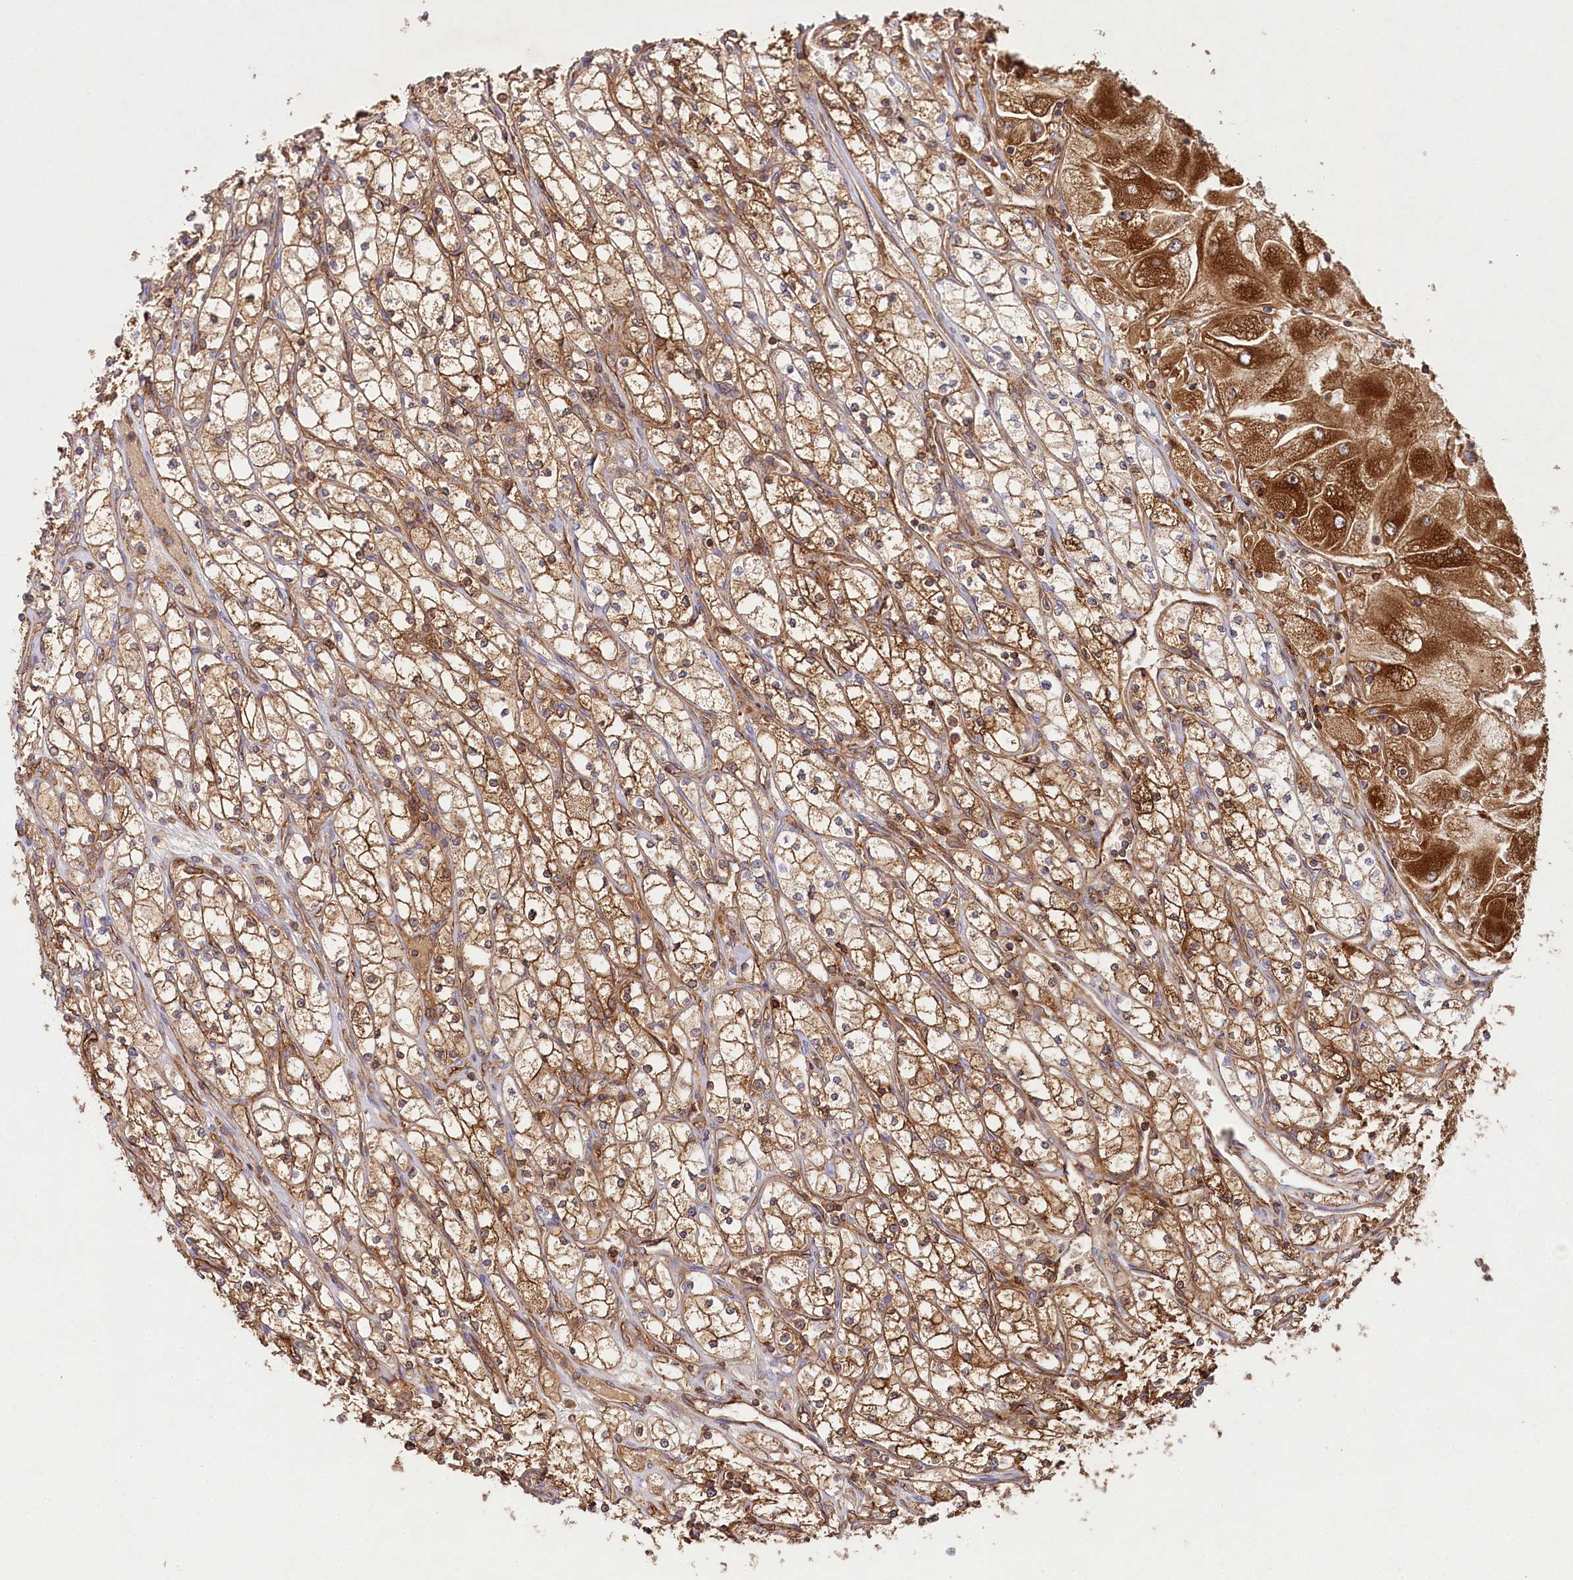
{"staining": {"intensity": "moderate", "quantity": ">75%", "location": "cytoplasmic/membranous"}, "tissue": "renal cancer", "cell_type": "Tumor cells", "image_type": "cancer", "snomed": [{"axis": "morphology", "description": "Adenocarcinoma, NOS"}, {"axis": "topography", "description": "Kidney"}], "caption": "Tumor cells reveal moderate cytoplasmic/membranous positivity in approximately >75% of cells in renal cancer.", "gene": "RBP5", "patient": {"sex": "male", "age": 80}}